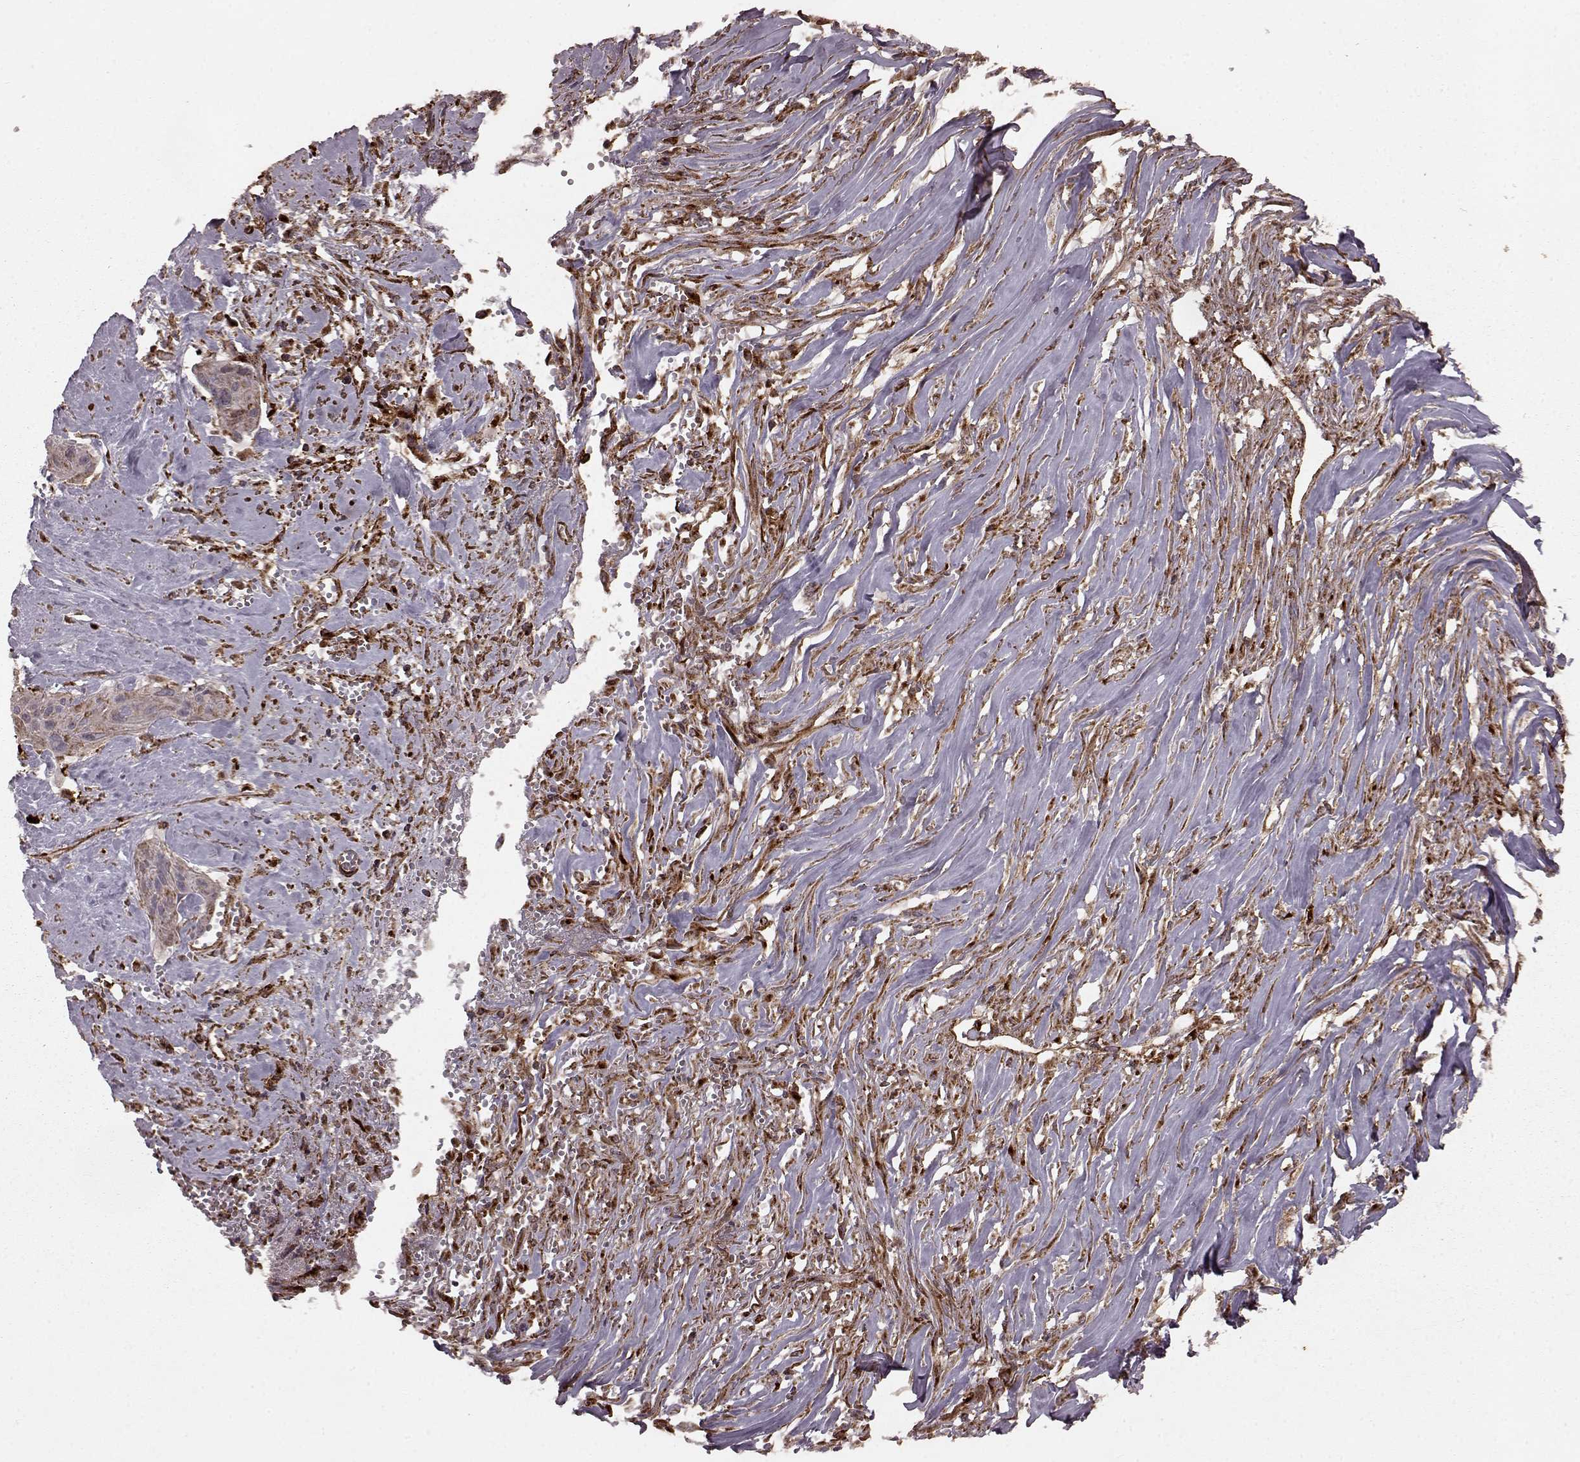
{"staining": {"intensity": "weak", "quantity": "25%-75%", "location": "cytoplasmic/membranous"}, "tissue": "cervical cancer", "cell_type": "Tumor cells", "image_type": "cancer", "snomed": [{"axis": "morphology", "description": "Squamous cell carcinoma, NOS"}, {"axis": "topography", "description": "Cervix"}], "caption": "Immunohistochemical staining of human cervical cancer displays low levels of weak cytoplasmic/membranous staining in about 25%-75% of tumor cells.", "gene": "FXN", "patient": {"sex": "female", "age": 49}}